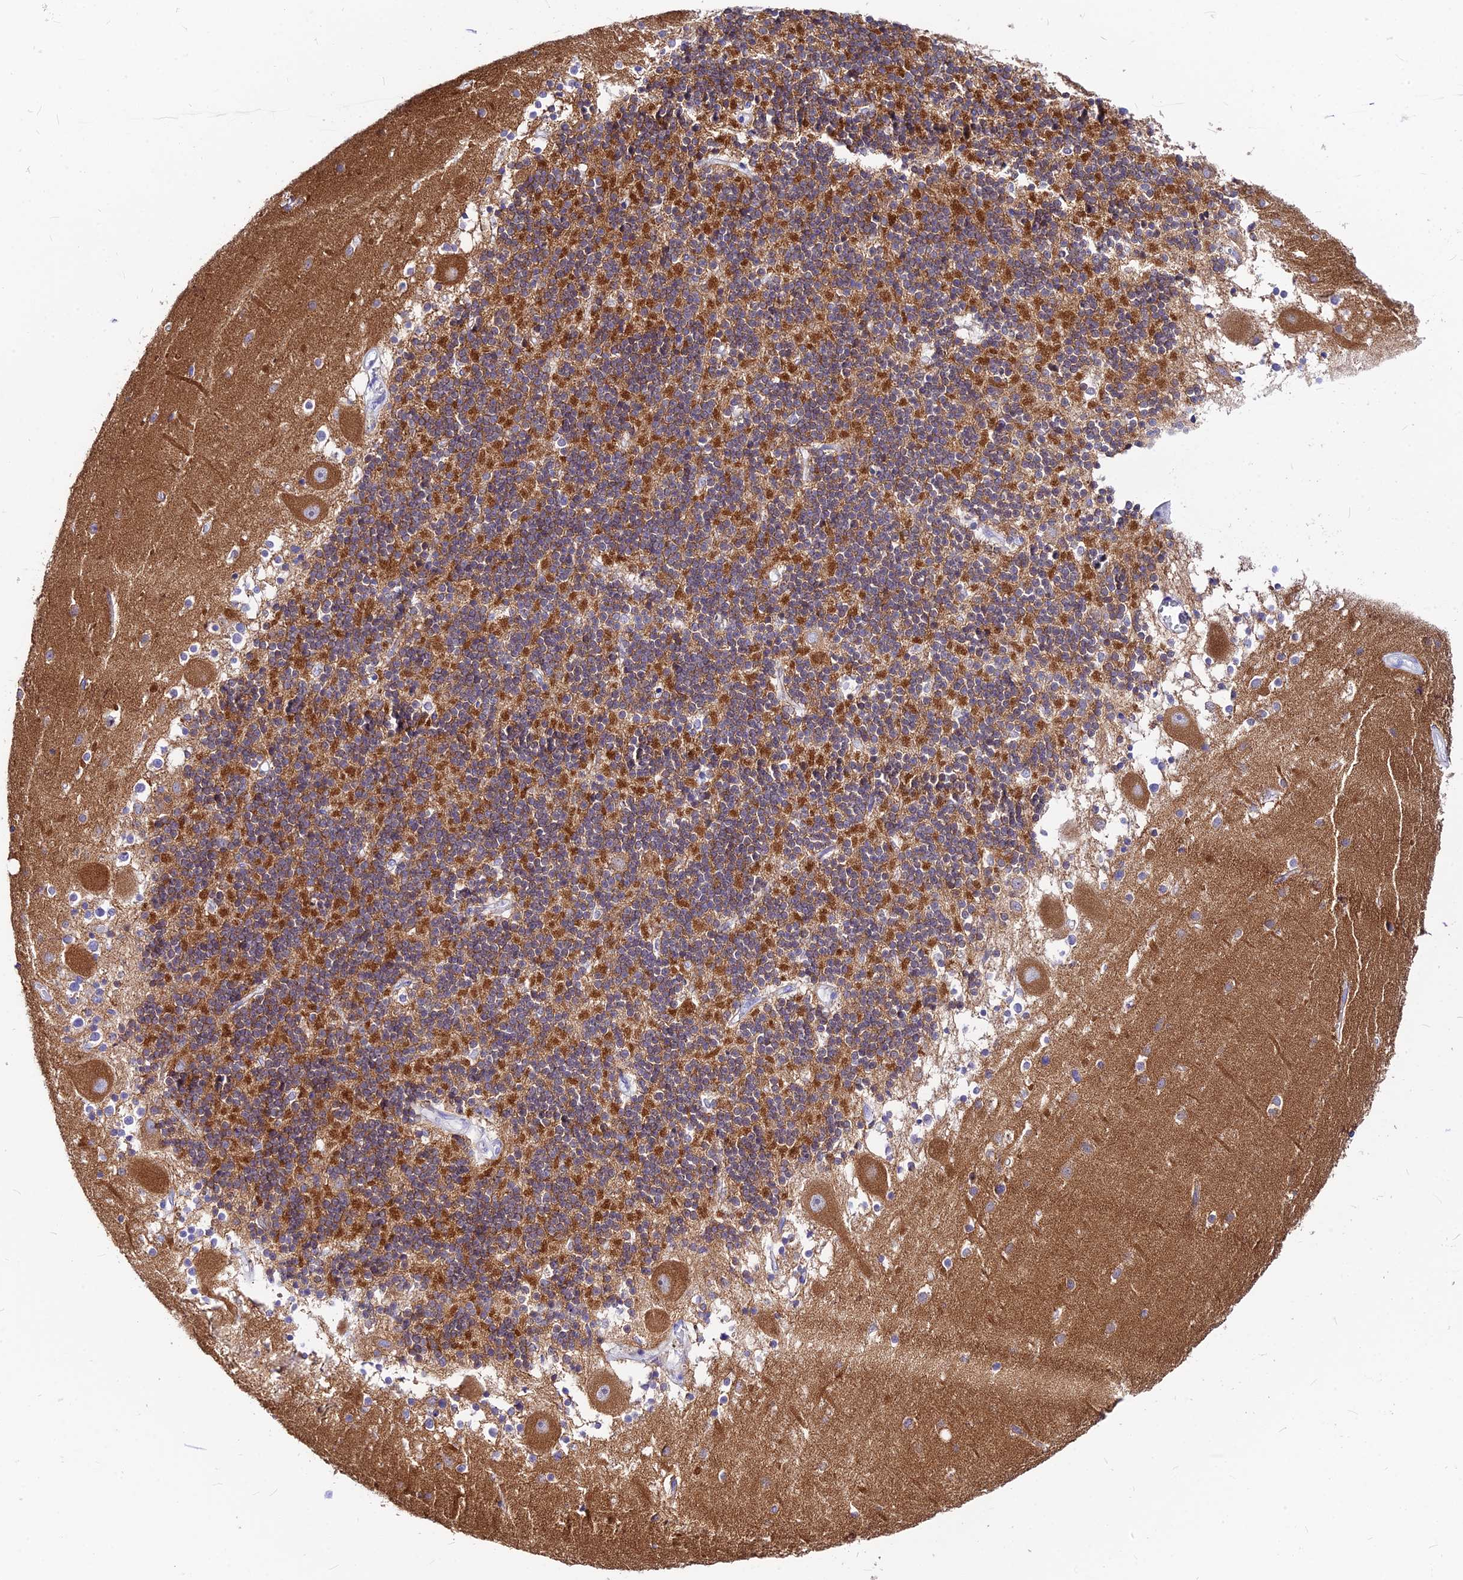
{"staining": {"intensity": "strong", "quantity": "25%-75%", "location": "cytoplasmic/membranous"}, "tissue": "cerebellum", "cell_type": "Cells in granular layer", "image_type": "normal", "snomed": [{"axis": "morphology", "description": "Normal tissue, NOS"}, {"axis": "topography", "description": "Cerebellum"}], "caption": "An immunohistochemistry (IHC) histopathology image of unremarkable tissue is shown. Protein staining in brown labels strong cytoplasmic/membranous positivity in cerebellum within cells in granular layer. The staining is performed using DAB (3,3'-diaminobenzidine) brown chromogen to label protein expression. The nuclei are counter-stained blue using hematoxylin.", "gene": "CNOT6", "patient": {"sex": "male", "age": 54}}